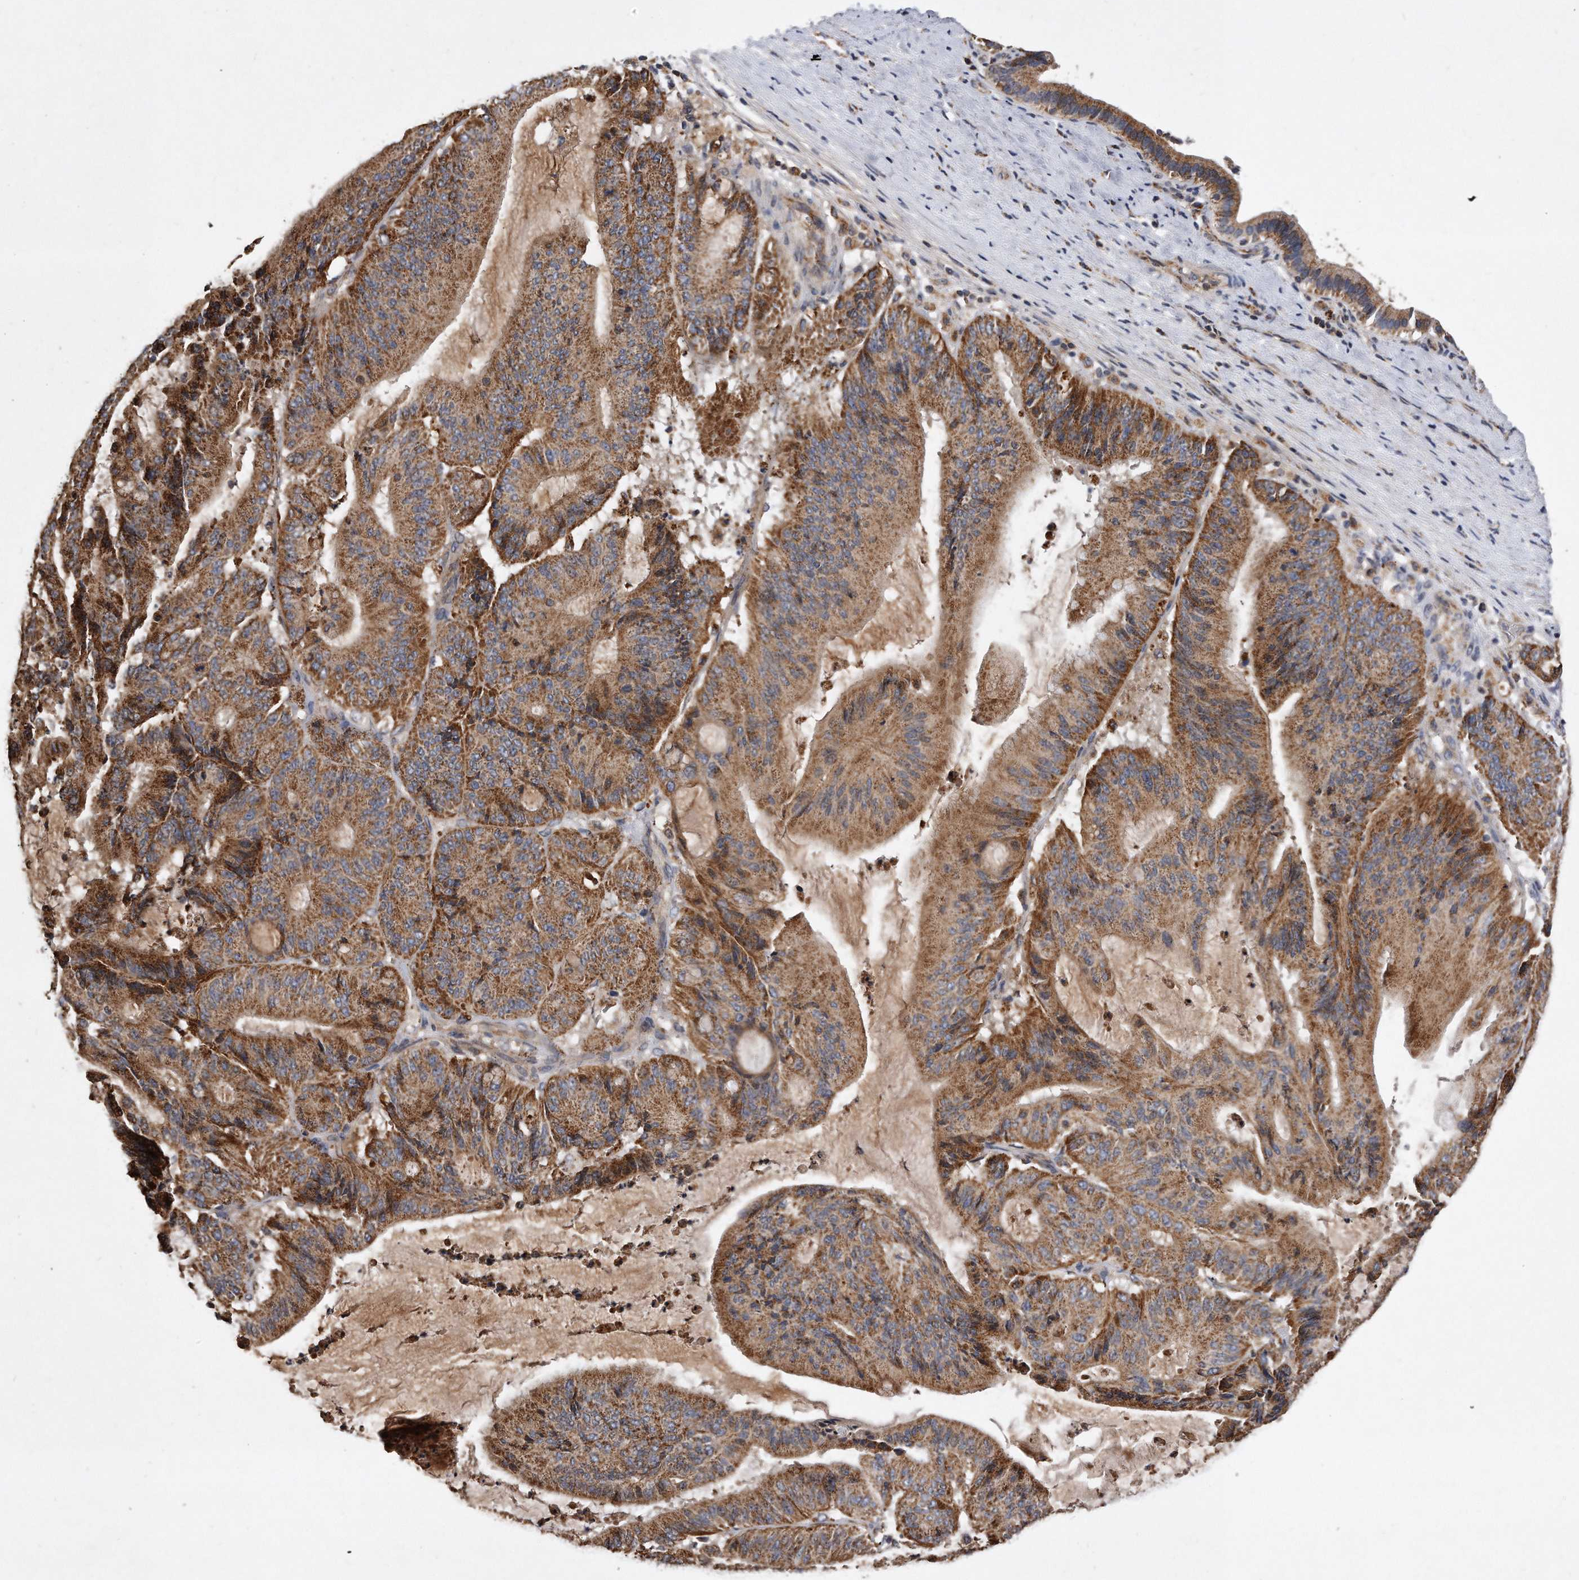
{"staining": {"intensity": "moderate", "quantity": ">75%", "location": "cytoplasmic/membranous"}, "tissue": "liver cancer", "cell_type": "Tumor cells", "image_type": "cancer", "snomed": [{"axis": "morphology", "description": "Normal tissue, NOS"}, {"axis": "morphology", "description": "Cholangiocarcinoma"}, {"axis": "topography", "description": "Liver"}, {"axis": "topography", "description": "Peripheral nerve tissue"}], "caption": "Protein staining demonstrates moderate cytoplasmic/membranous staining in about >75% of tumor cells in cholangiocarcinoma (liver).", "gene": "PPP5C", "patient": {"sex": "female", "age": 73}}